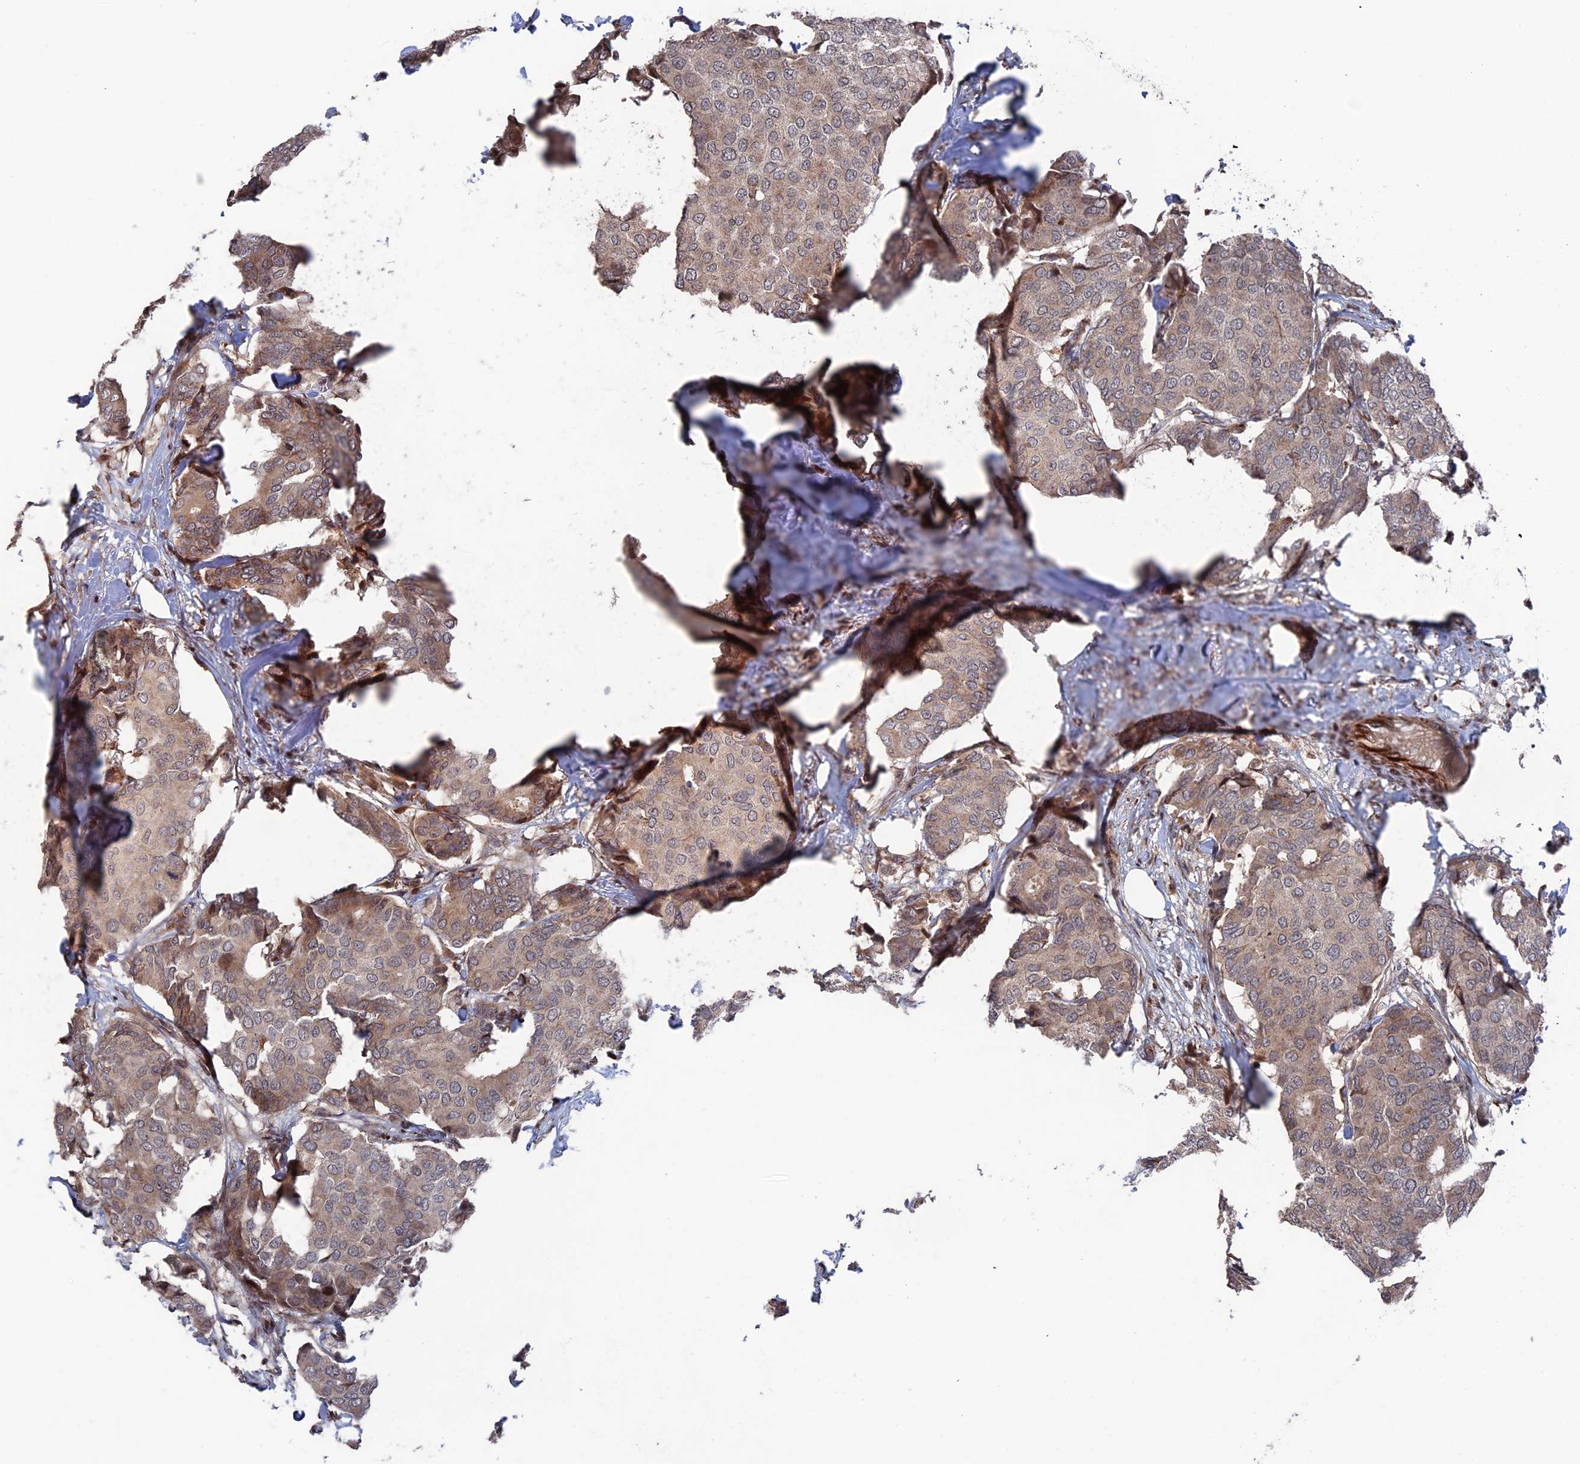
{"staining": {"intensity": "weak", "quantity": "<25%", "location": "cytoplasmic/membranous"}, "tissue": "breast cancer", "cell_type": "Tumor cells", "image_type": "cancer", "snomed": [{"axis": "morphology", "description": "Duct carcinoma"}, {"axis": "topography", "description": "Breast"}], "caption": "Human intraductal carcinoma (breast) stained for a protein using immunohistochemistry displays no positivity in tumor cells.", "gene": "PLA2G15", "patient": {"sex": "female", "age": 75}}